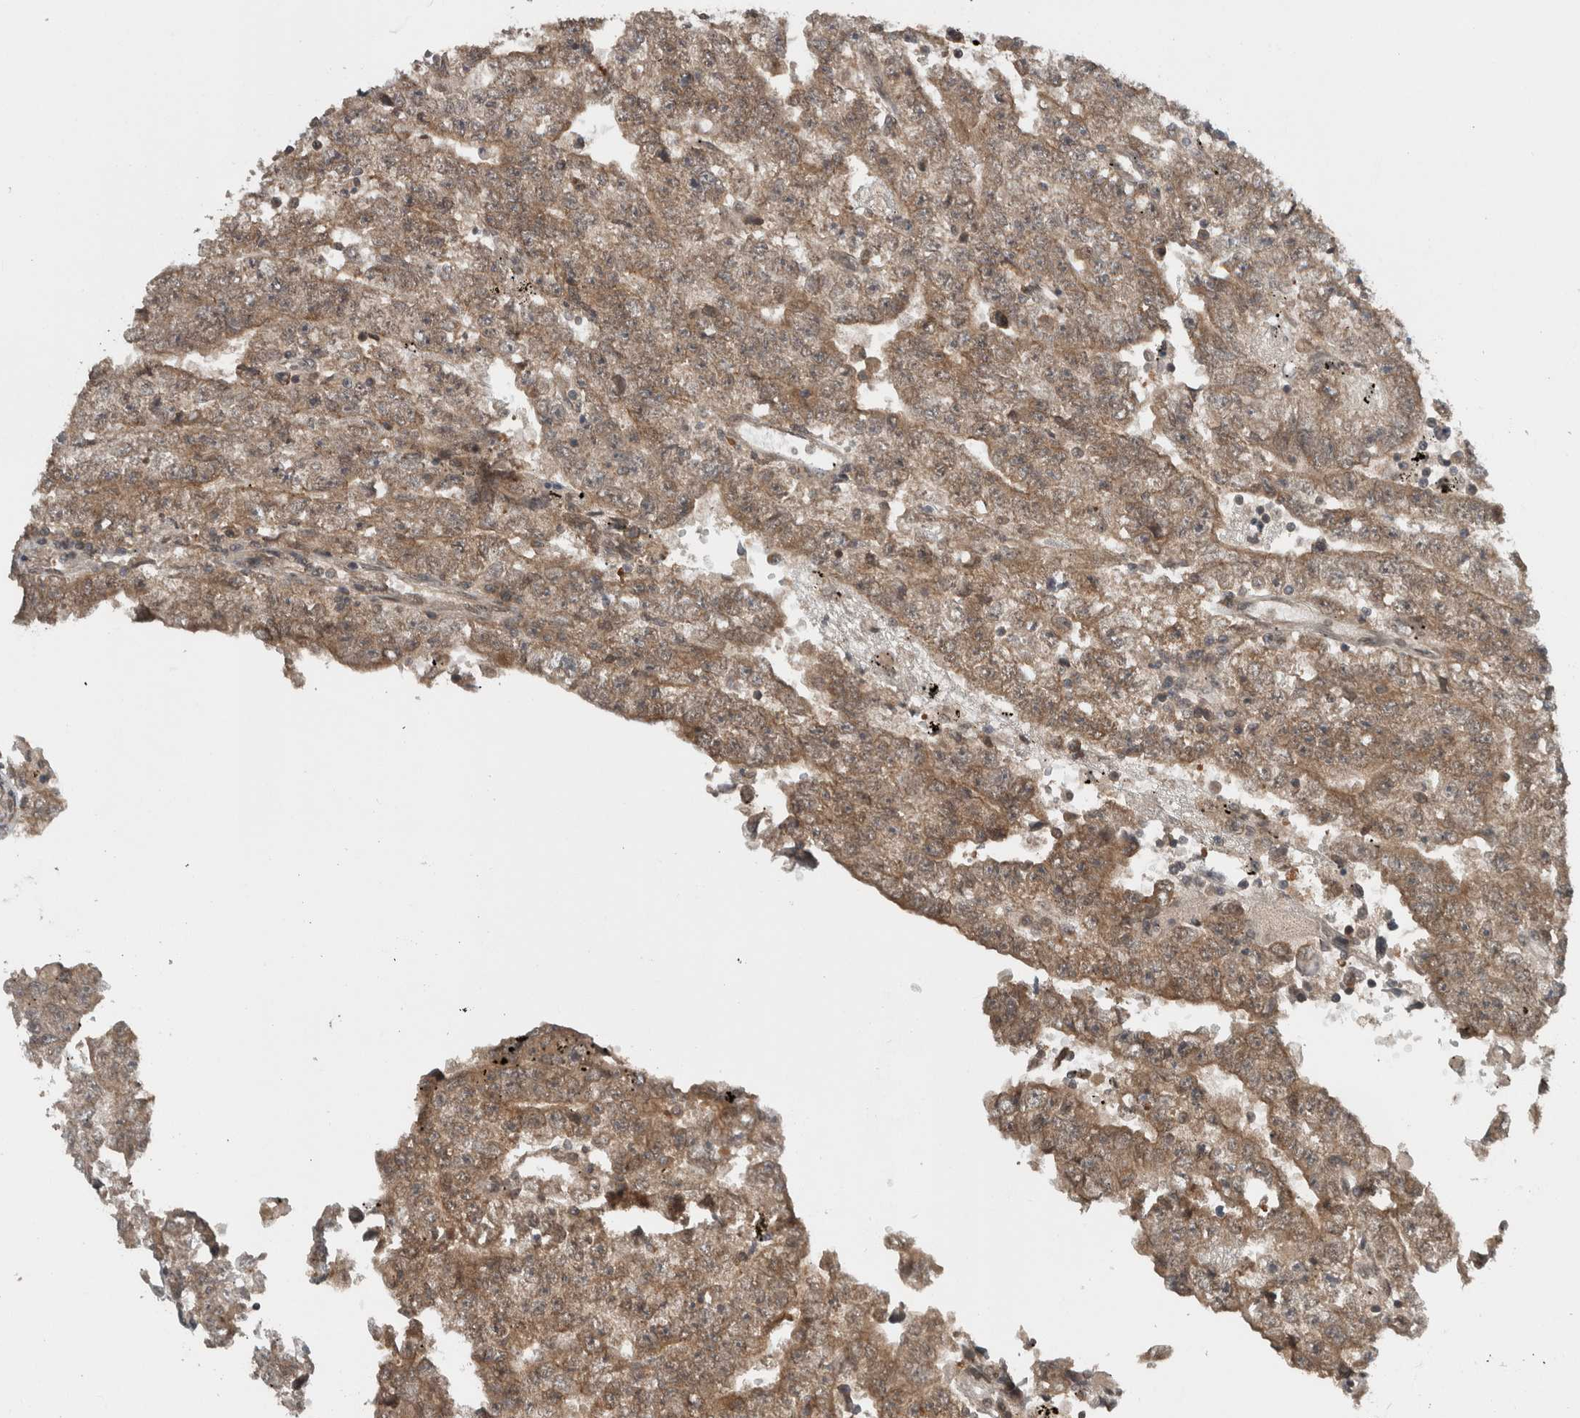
{"staining": {"intensity": "moderate", "quantity": ">75%", "location": "cytoplasmic/membranous"}, "tissue": "testis cancer", "cell_type": "Tumor cells", "image_type": "cancer", "snomed": [{"axis": "morphology", "description": "Carcinoma, Embryonal, NOS"}, {"axis": "topography", "description": "Testis"}], "caption": "Moderate cytoplasmic/membranous positivity is present in about >75% of tumor cells in testis cancer.", "gene": "SPAG7", "patient": {"sex": "male", "age": 25}}